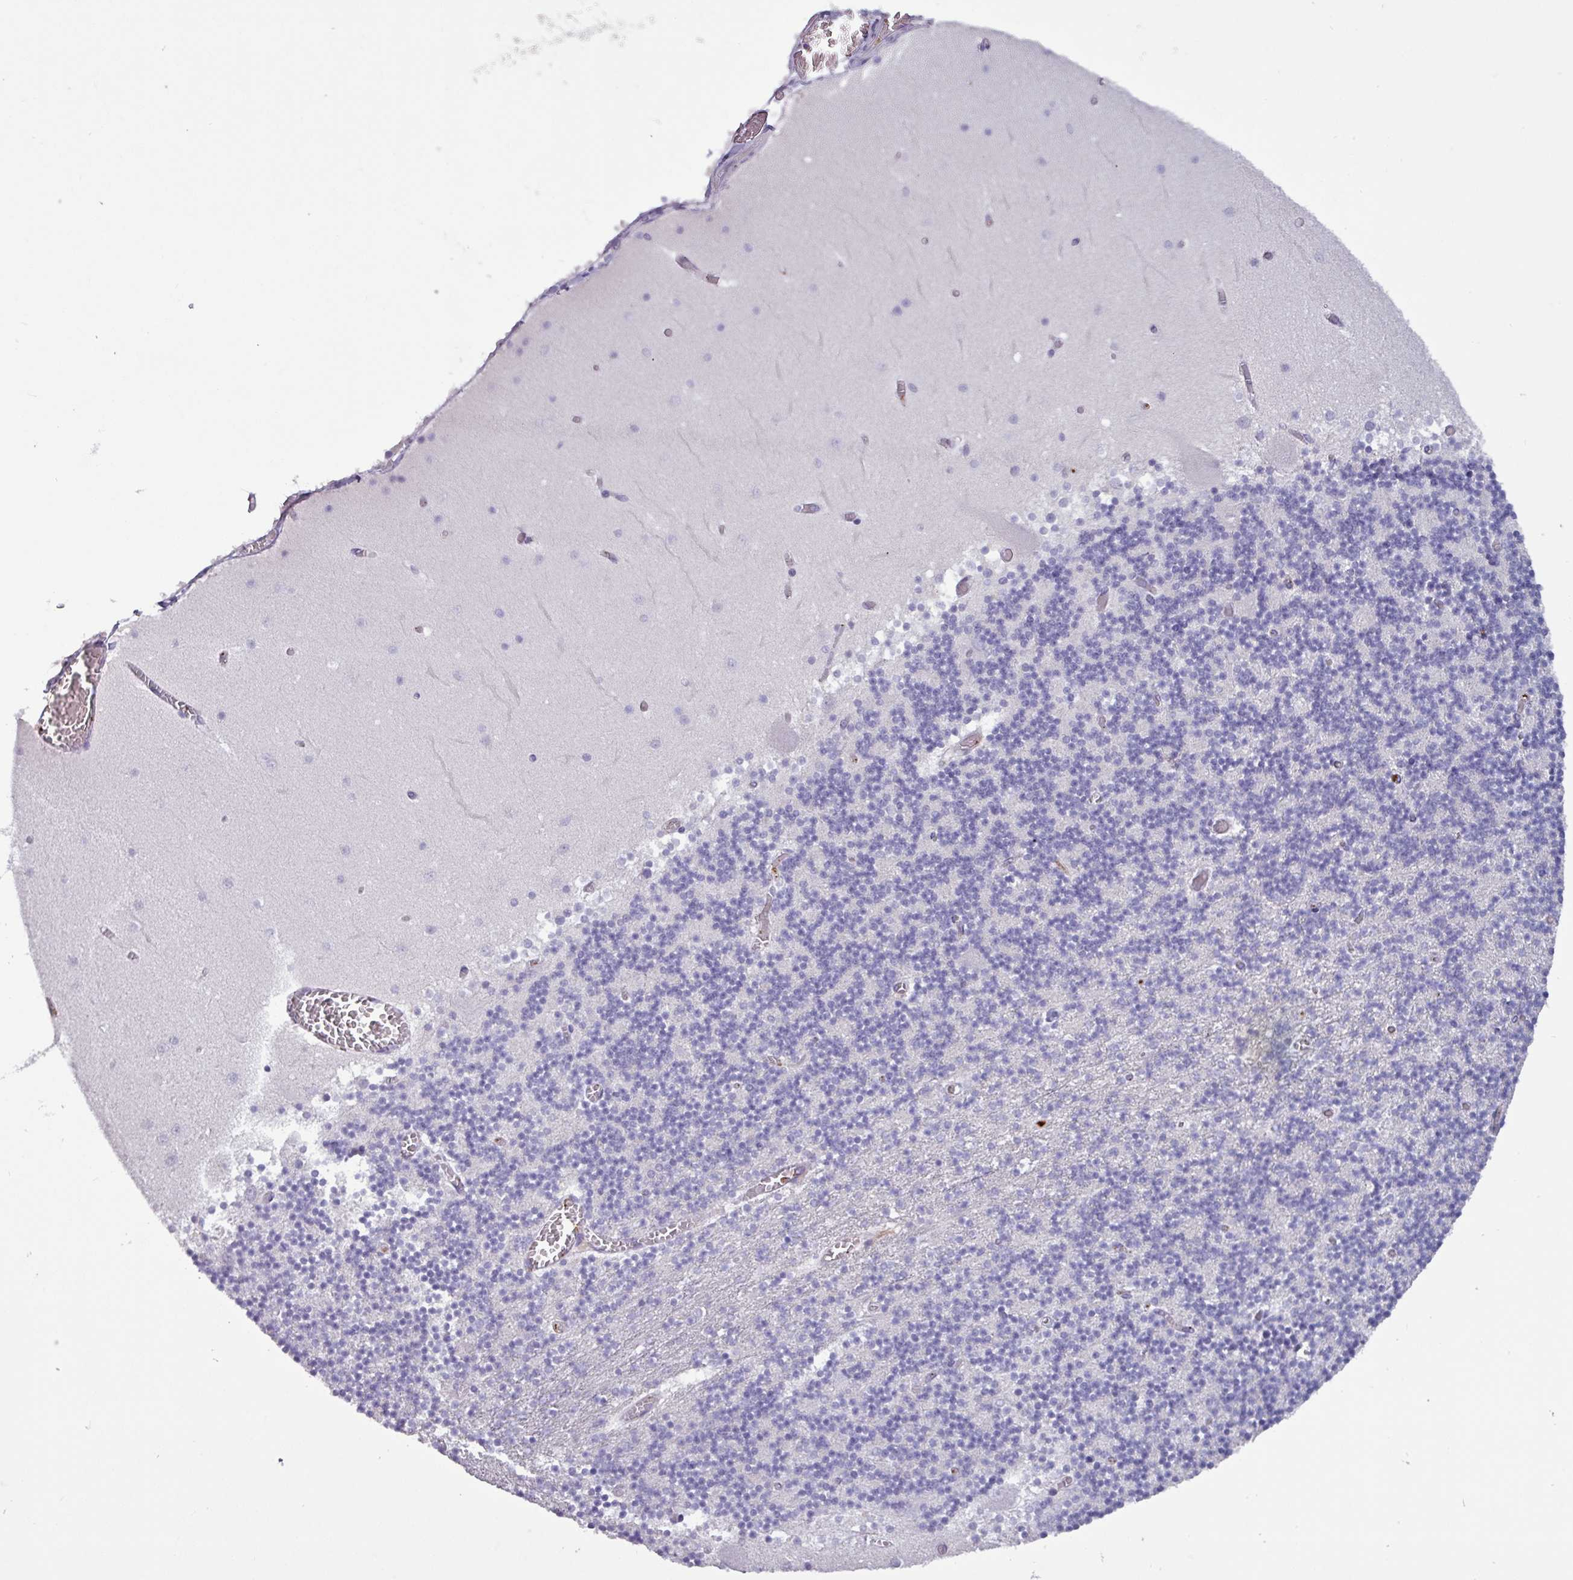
{"staining": {"intensity": "negative", "quantity": "none", "location": "none"}, "tissue": "cerebellum", "cell_type": "Cells in granular layer", "image_type": "normal", "snomed": [{"axis": "morphology", "description": "Normal tissue, NOS"}, {"axis": "topography", "description": "Cerebellum"}], "caption": "IHC image of normal human cerebellum stained for a protein (brown), which shows no expression in cells in granular layer.", "gene": "PLIN2", "patient": {"sex": "female", "age": 28}}